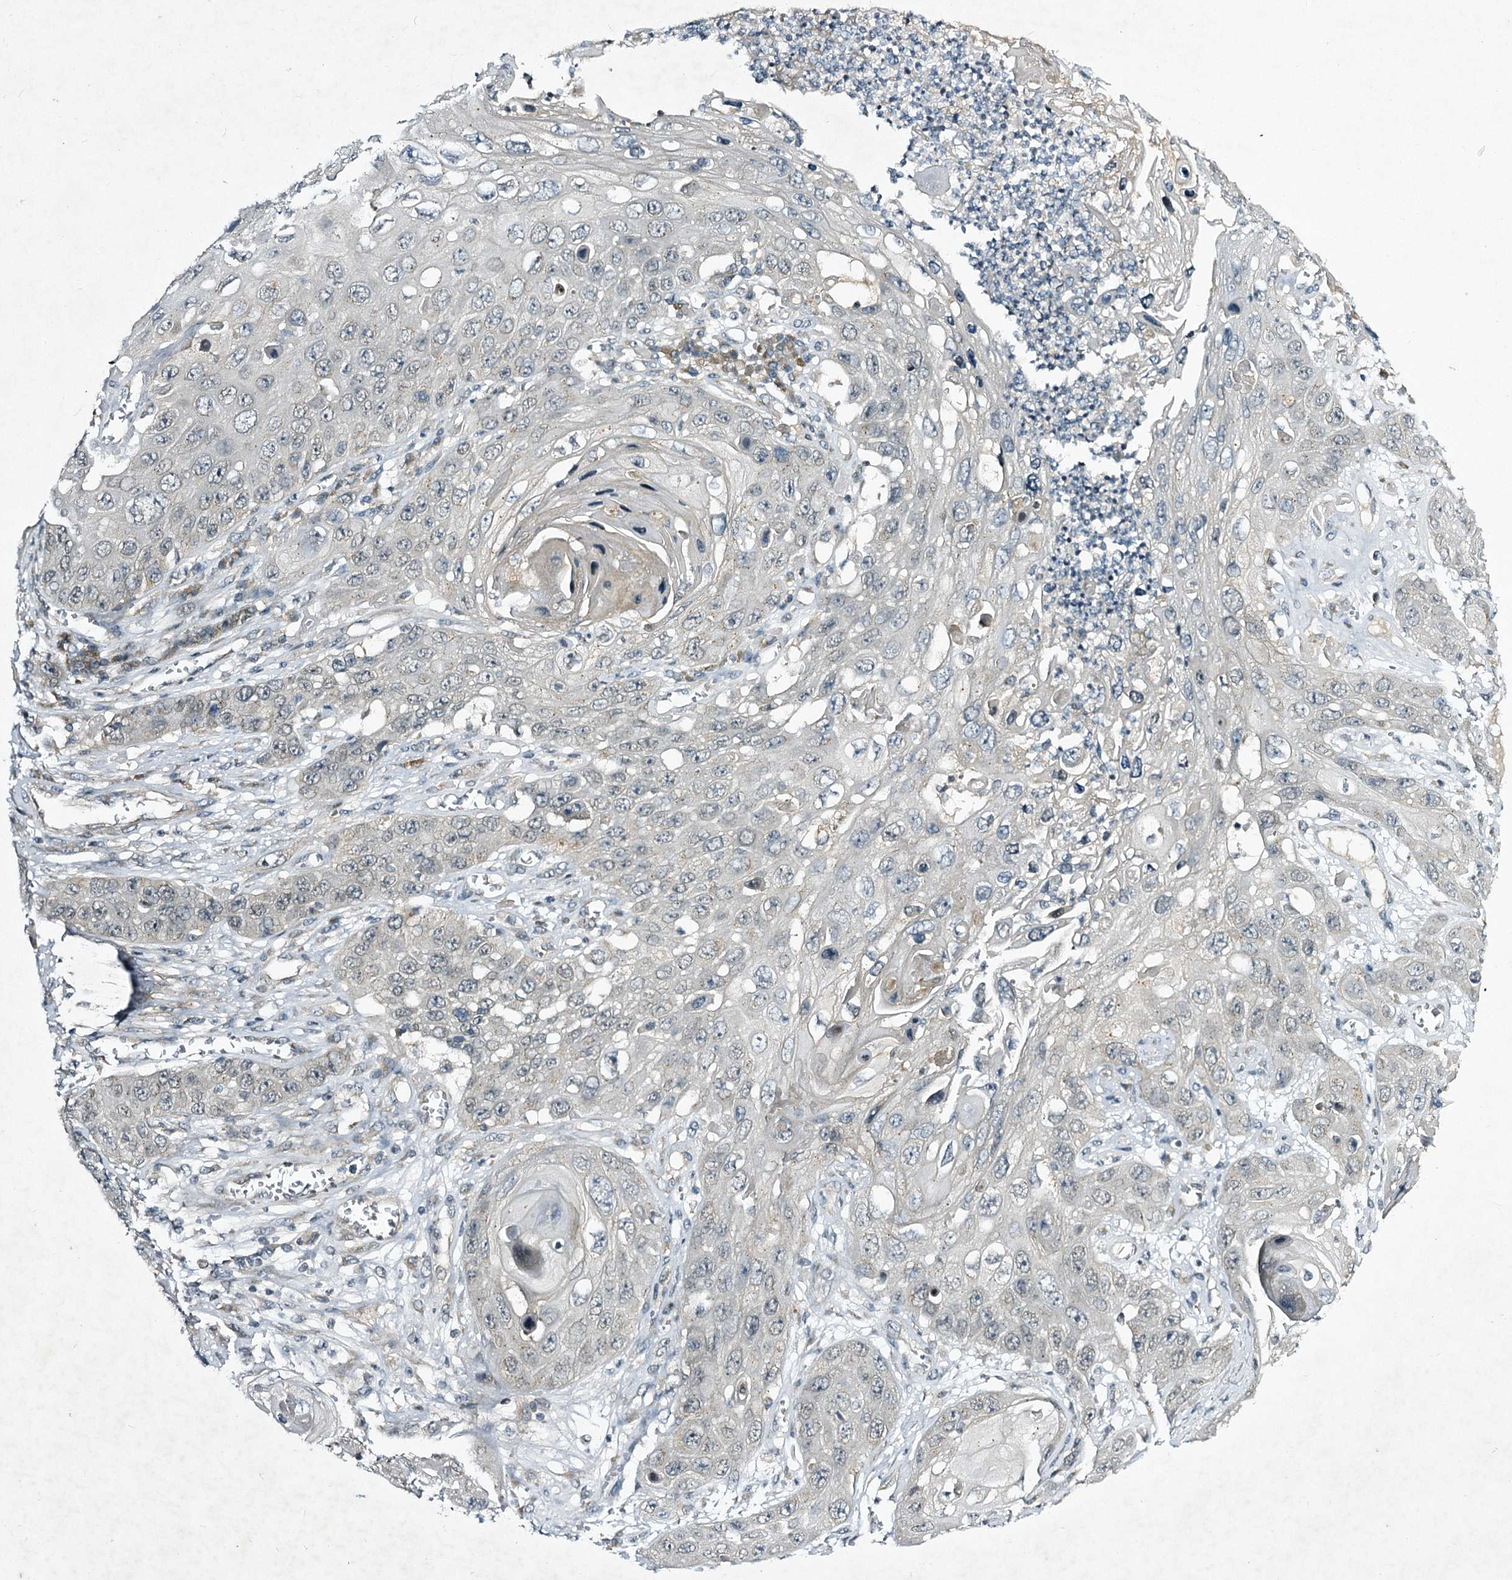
{"staining": {"intensity": "negative", "quantity": "none", "location": "none"}, "tissue": "skin cancer", "cell_type": "Tumor cells", "image_type": "cancer", "snomed": [{"axis": "morphology", "description": "Squamous cell carcinoma, NOS"}, {"axis": "topography", "description": "Skin"}], "caption": "High magnification brightfield microscopy of skin cancer (squamous cell carcinoma) stained with DAB (brown) and counterstained with hematoxylin (blue): tumor cells show no significant staining.", "gene": "STAP1", "patient": {"sex": "male", "age": 55}}